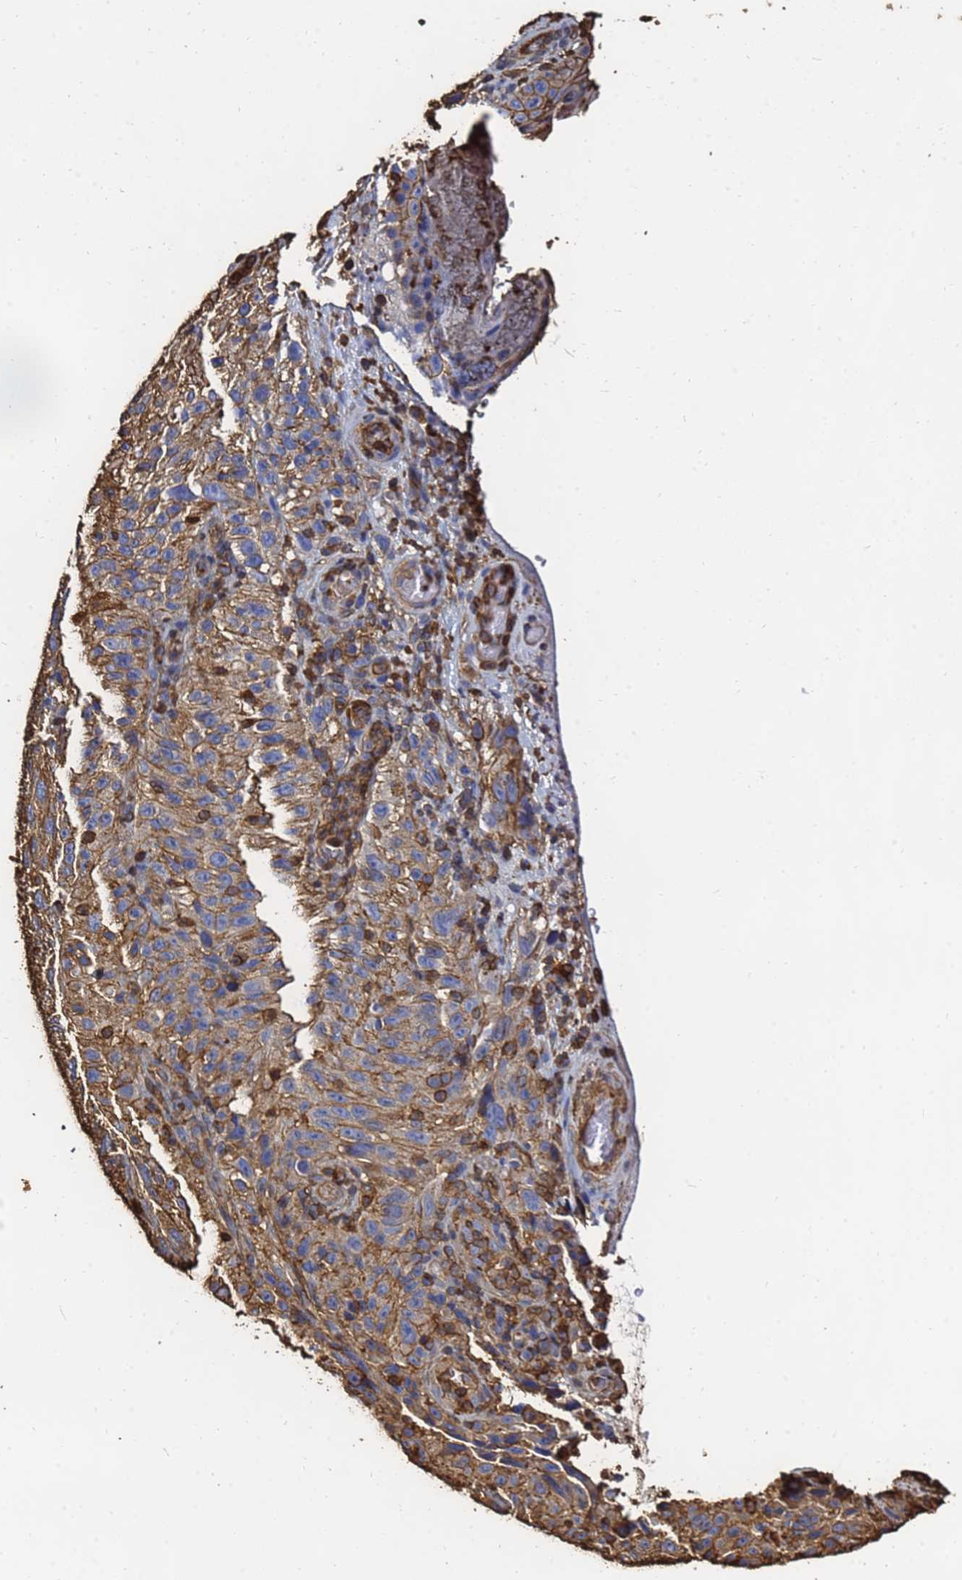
{"staining": {"intensity": "moderate", "quantity": "<25%", "location": "cytoplasmic/membranous"}, "tissue": "melanoma", "cell_type": "Tumor cells", "image_type": "cancer", "snomed": [{"axis": "morphology", "description": "Malignant melanoma, NOS"}, {"axis": "topography", "description": "Skin"}], "caption": "Protein staining displays moderate cytoplasmic/membranous expression in about <25% of tumor cells in malignant melanoma.", "gene": "ACTB", "patient": {"sex": "female", "age": 96}}